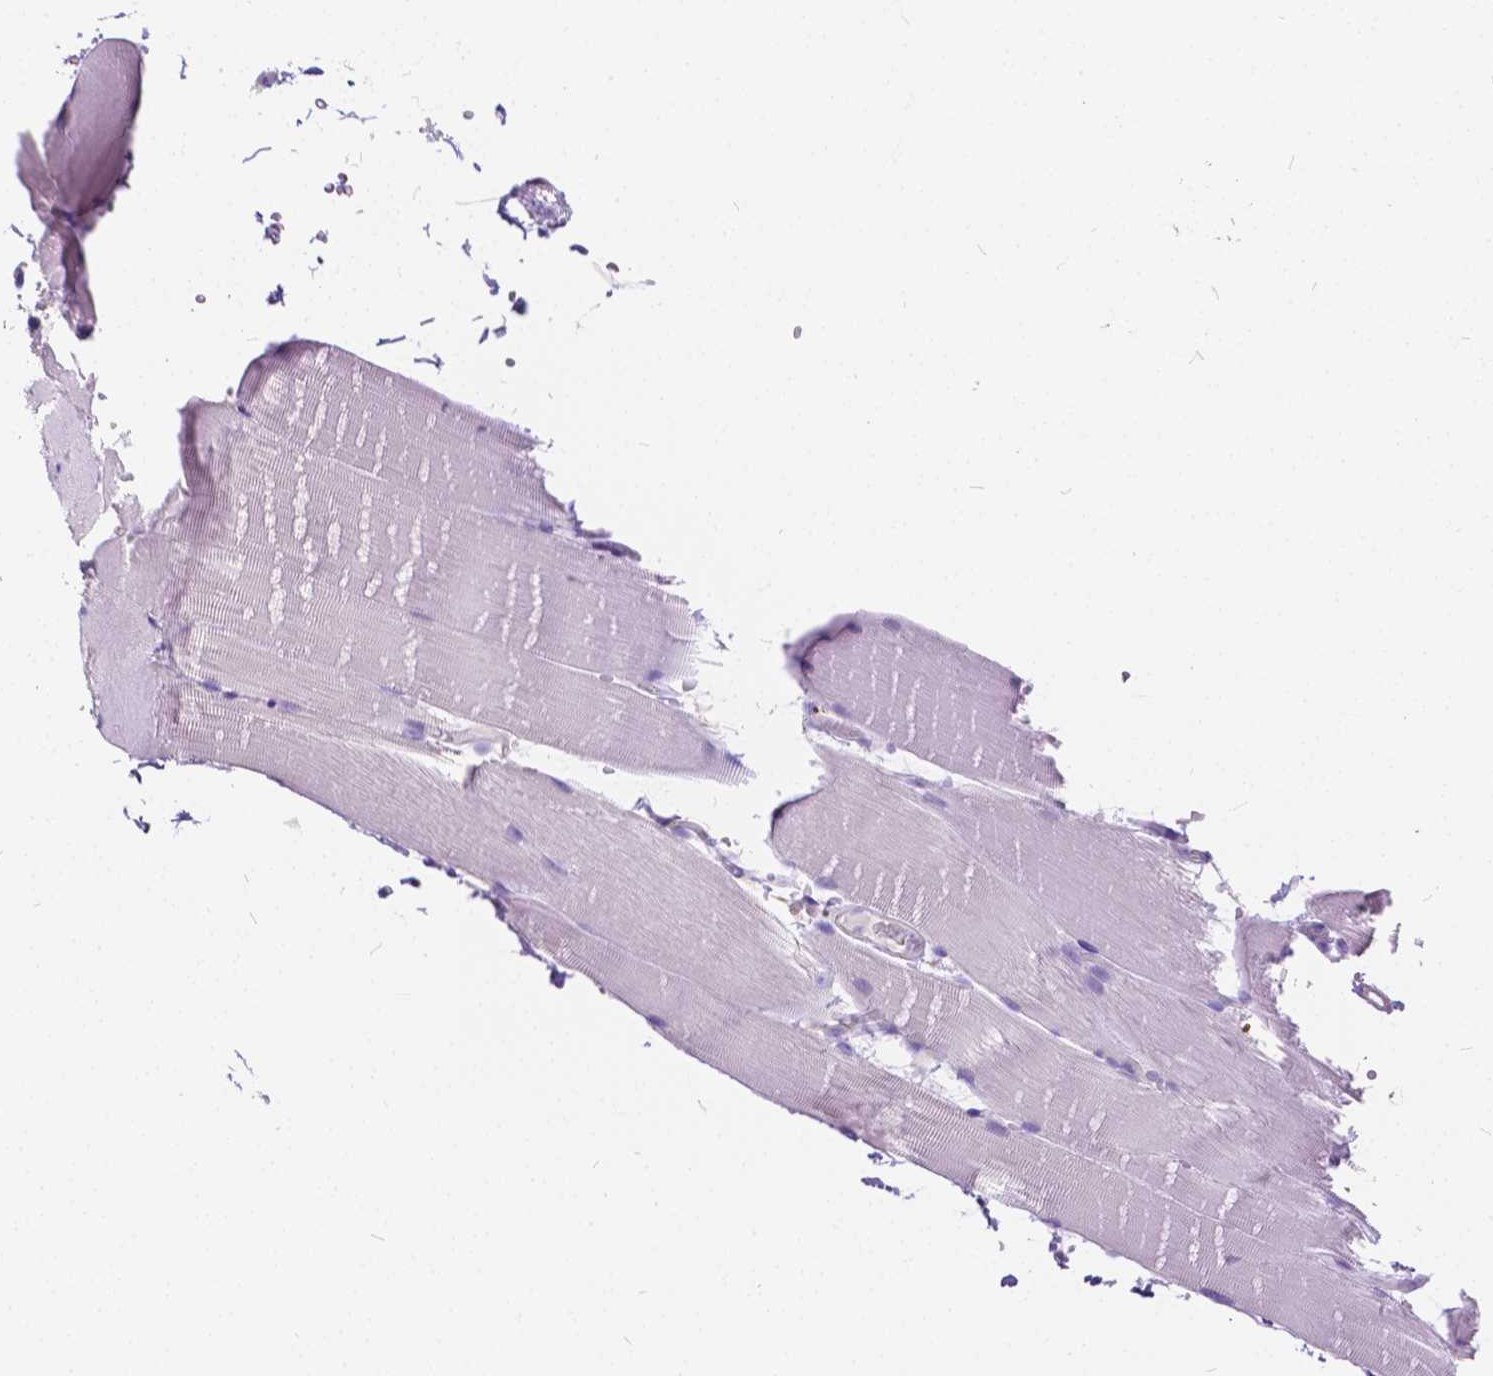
{"staining": {"intensity": "weak", "quantity": "<25%", "location": "cytoplasmic/membranous"}, "tissue": "skeletal muscle", "cell_type": "Myocytes", "image_type": "normal", "snomed": [{"axis": "morphology", "description": "Normal tissue, NOS"}, {"axis": "topography", "description": "Skeletal muscle"}], "caption": "Myocytes show no significant protein positivity in unremarkable skeletal muscle.", "gene": "CHRM1", "patient": {"sex": "female", "age": 37}}